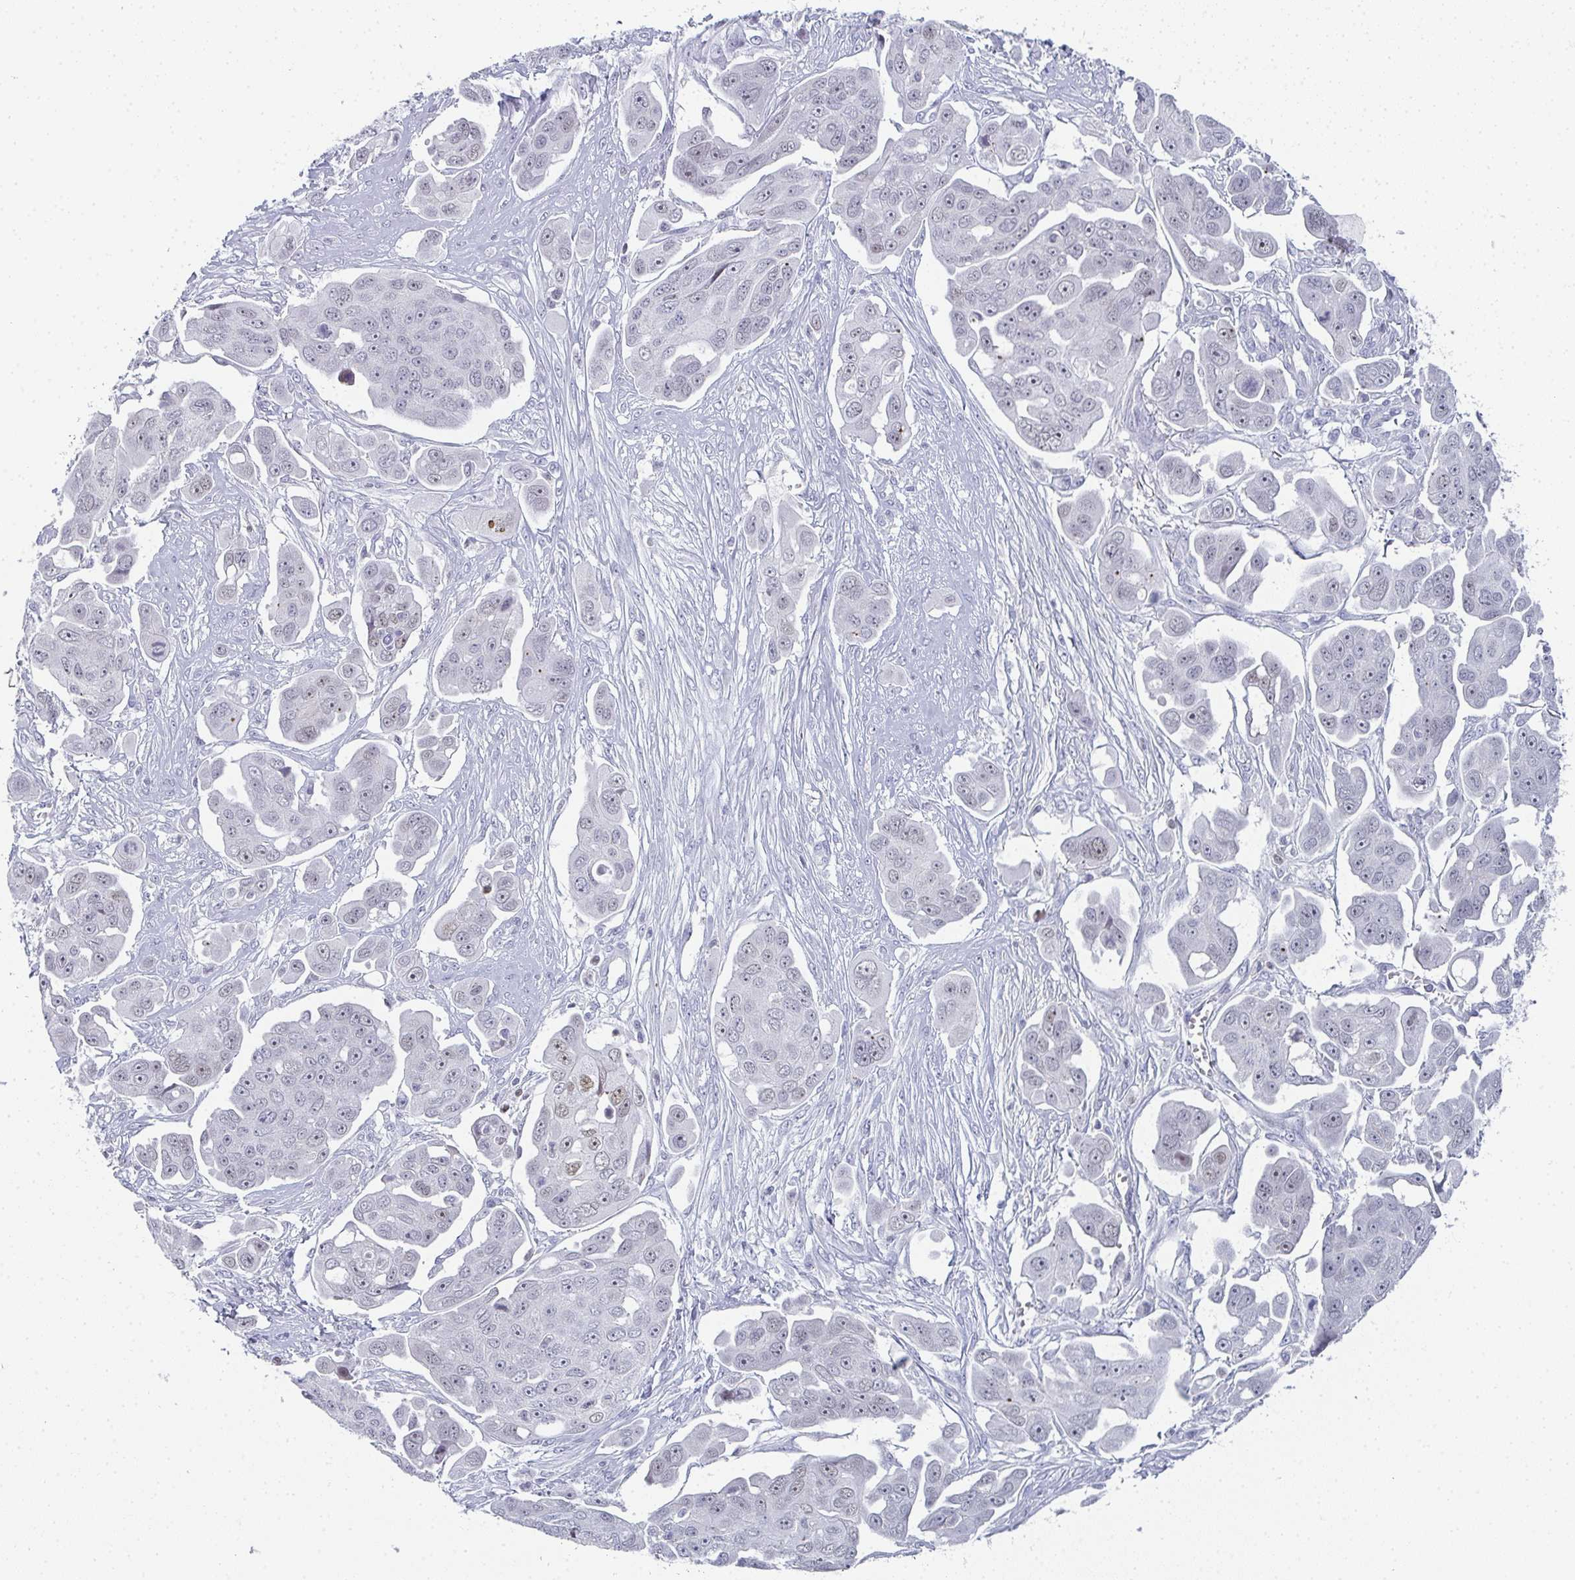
{"staining": {"intensity": "negative", "quantity": "none", "location": "none"}, "tissue": "ovarian cancer", "cell_type": "Tumor cells", "image_type": "cancer", "snomed": [{"axis": "morphology", "description": "Carcinoma, endometroid"}, {"axis": "topography", "description": "Ovary"}], "caption": "Ovarian cancer was stained to show a protein in brown. There is no significant positivity in tumor cells.", "gene": "PYCR3", "patient": {"sex": "female", "age": 70}}